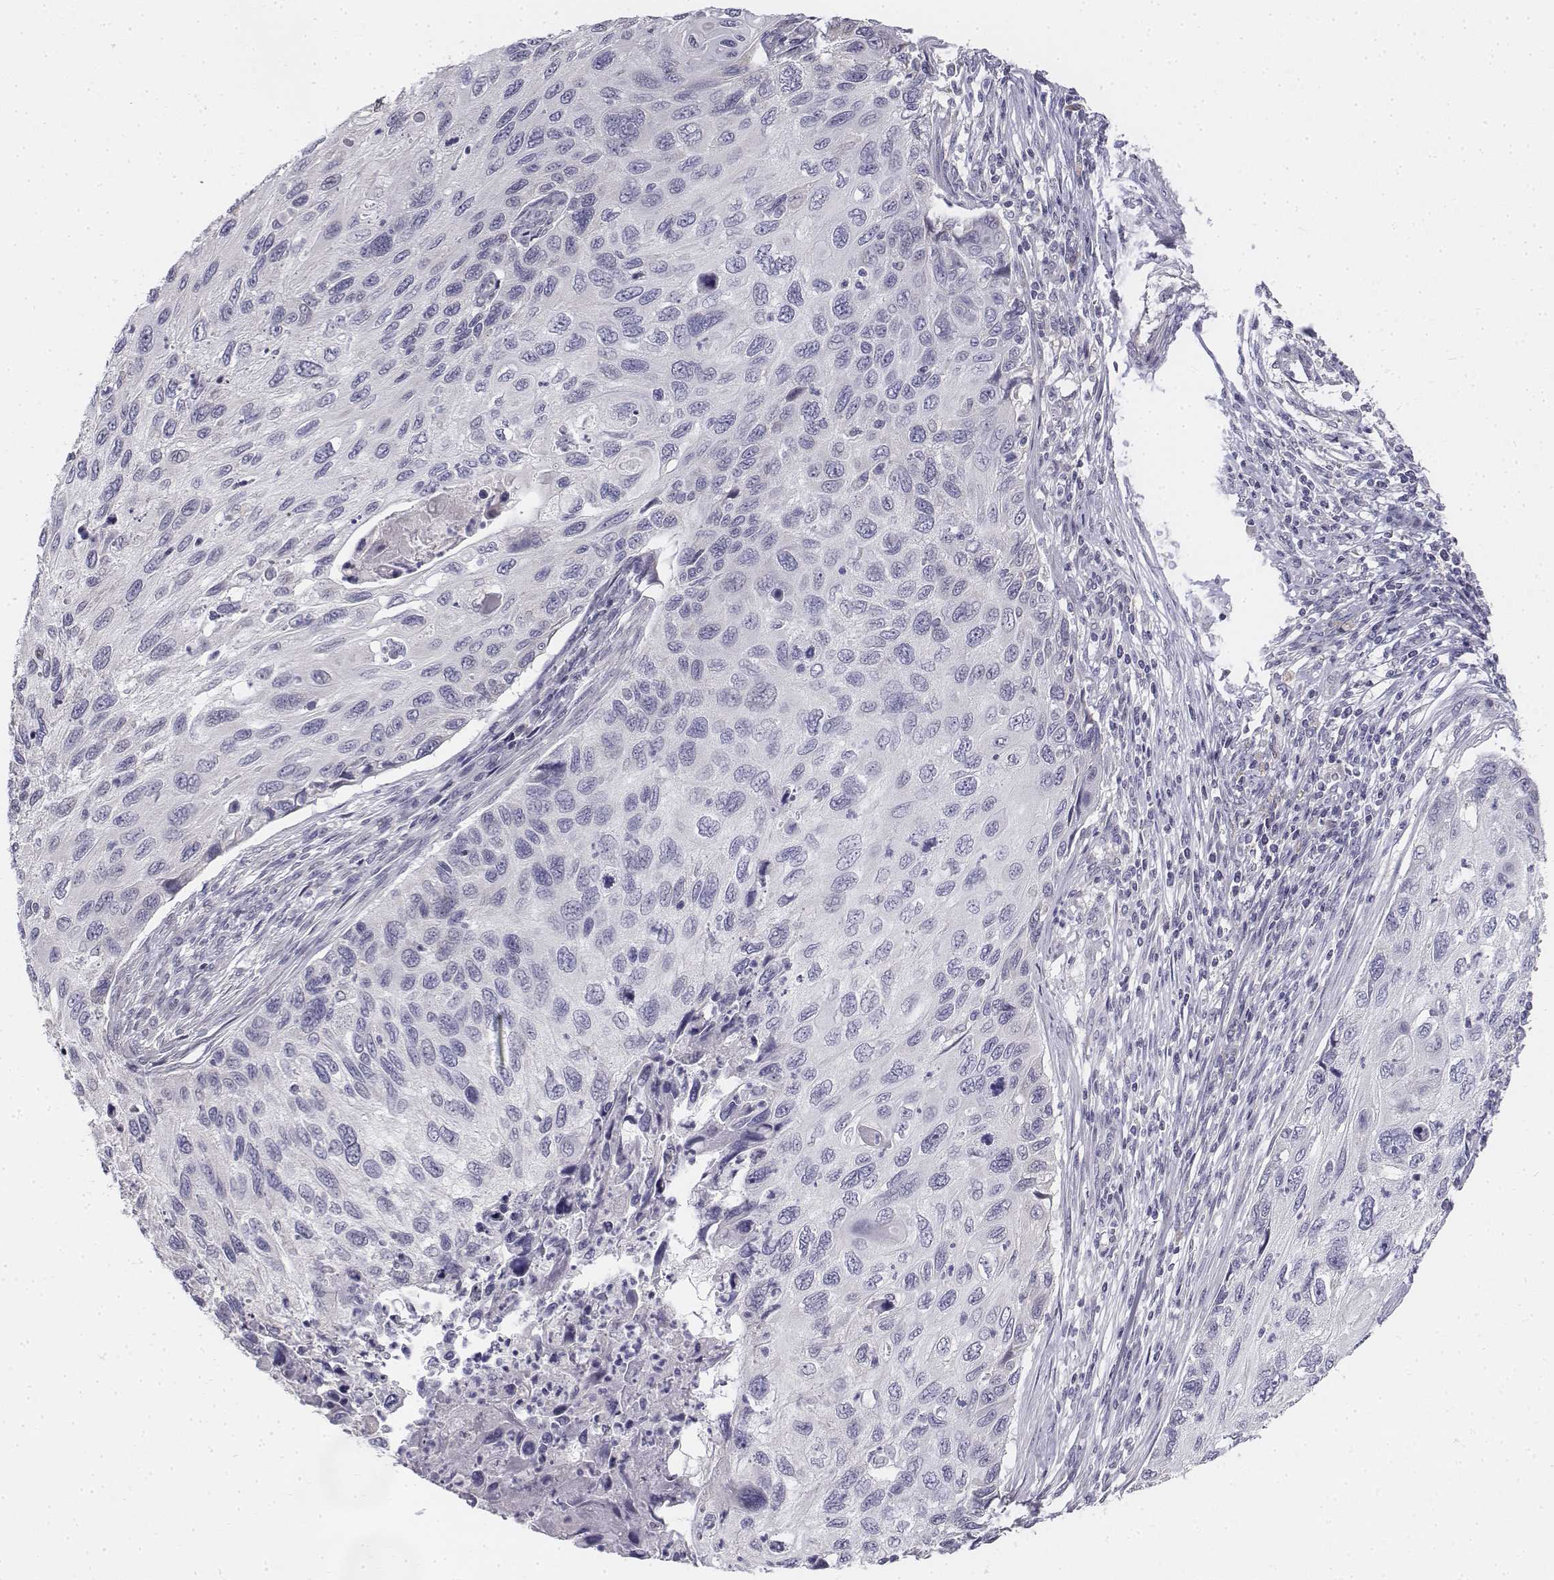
{"staining": {"intensity": "negative", "quantity": "none", "location": "none"}, "tissue": "cervical cancer", "cell_type": "Tumor cells", "image_type": "cancer", "snomed": [{"axis": "morphology", "description": "Squamous cell carcinoma, NOS"}, {"axis": "topography", "description": "Cervix"}], "caption": "The photomicrograph displays no staining of tumor cells in squamous cell carcinoma (cervical).", "gene": "PENK", "patient": {"sex": "female", "age": 70}}